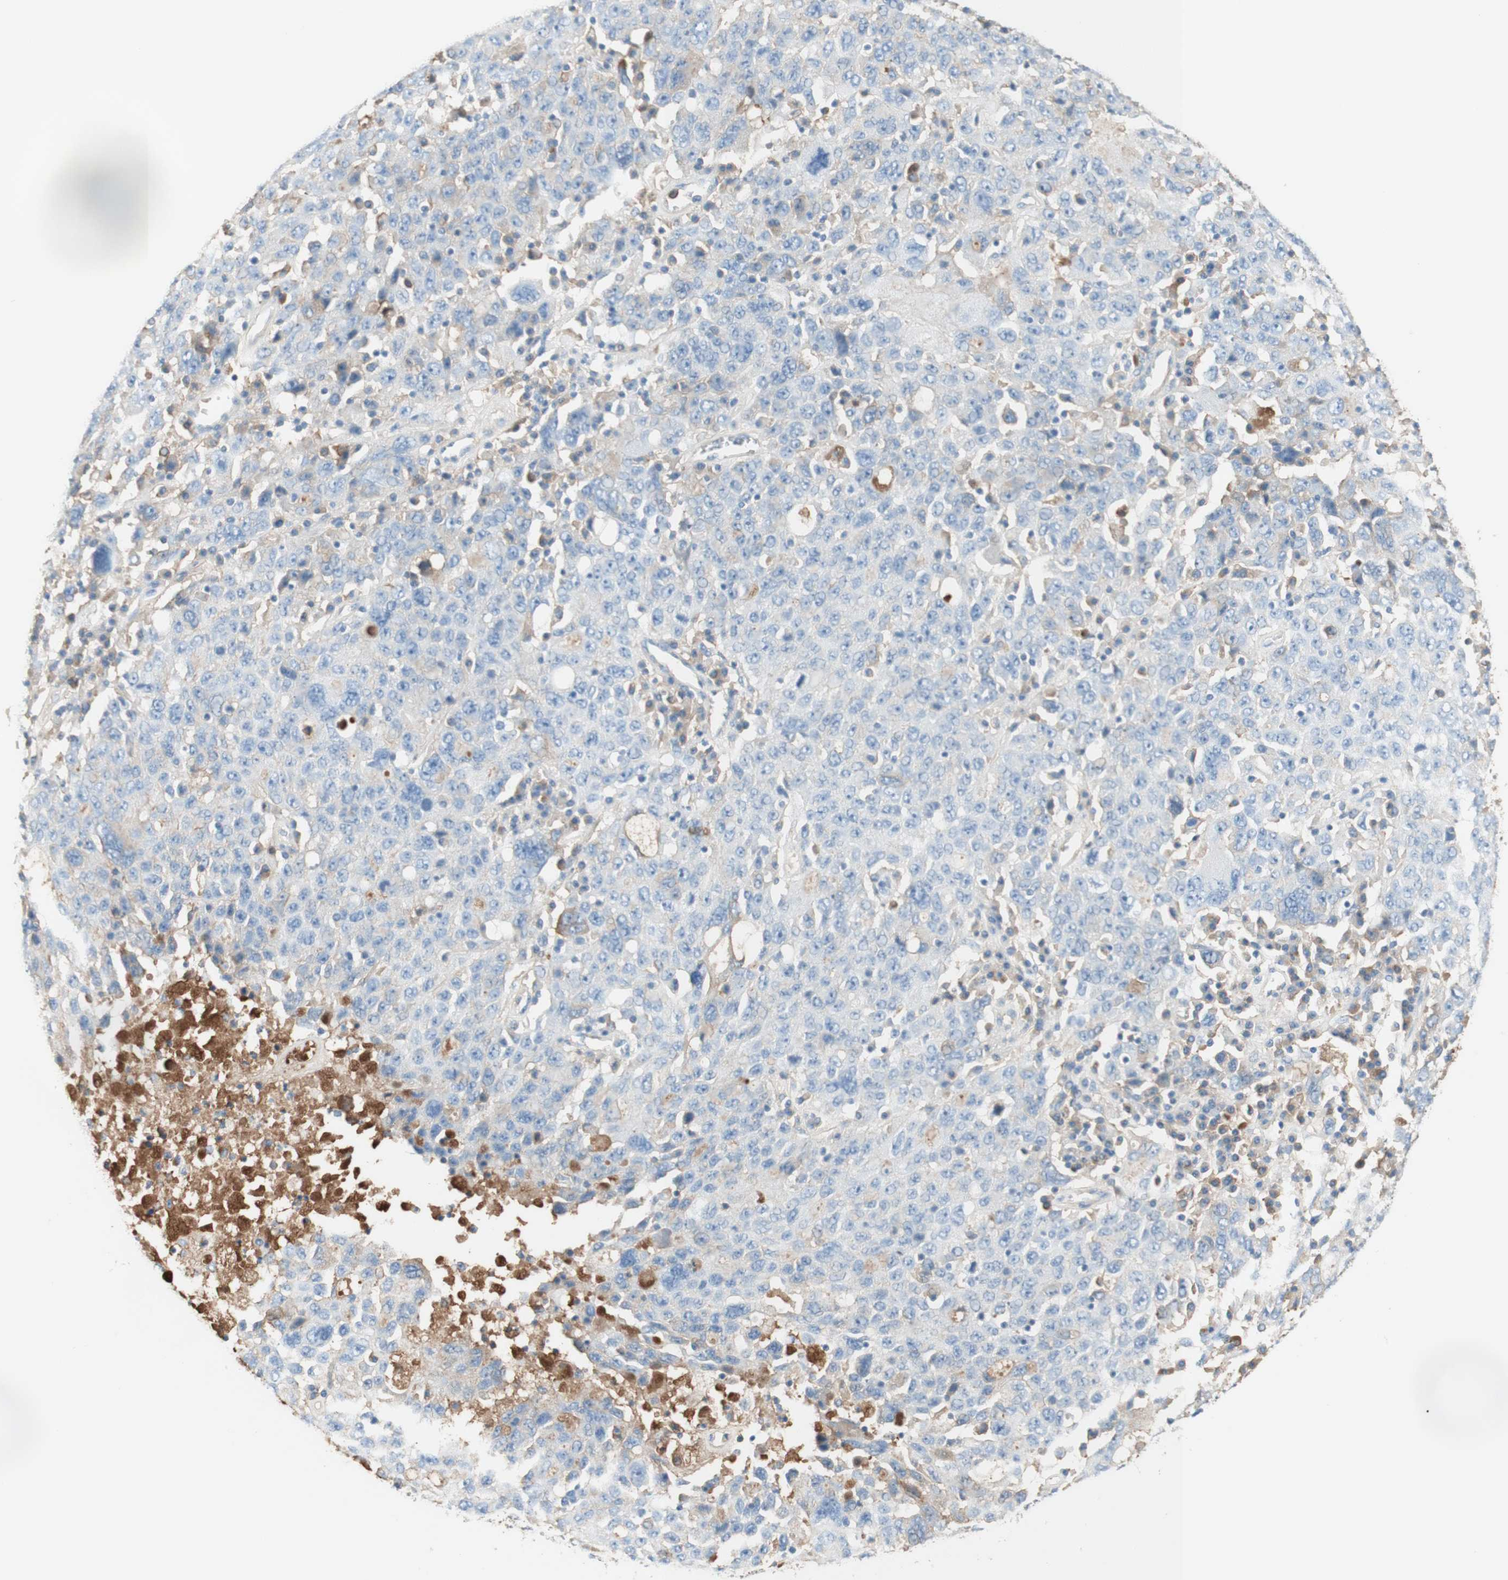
{"staining": {"intensity": "negative", "quantity": "none", "location": "none"}, "tissue": "ovarian cancer", "cell_type": "Tumor cells", "image_type": "cancer", "snomed": [{"axis": "morphology", "description": "Carcinoma, endometroid"}, {"axis": "topography", "description": "Ovary"}], "caption": "Immunohistochemistry (IHC) image of neoplastic tissue: human ovarian cancer stained with DAB reveals no significant protein staining in tumor cells. (Stains: DAB (3,3'-diaminobenzidine) IHC with hematoxylin counter stain, Microscopy: brightfield microscopy at high magnification).", "gene": "KNG1", "patient": {"sex": "female", "age": 62}}